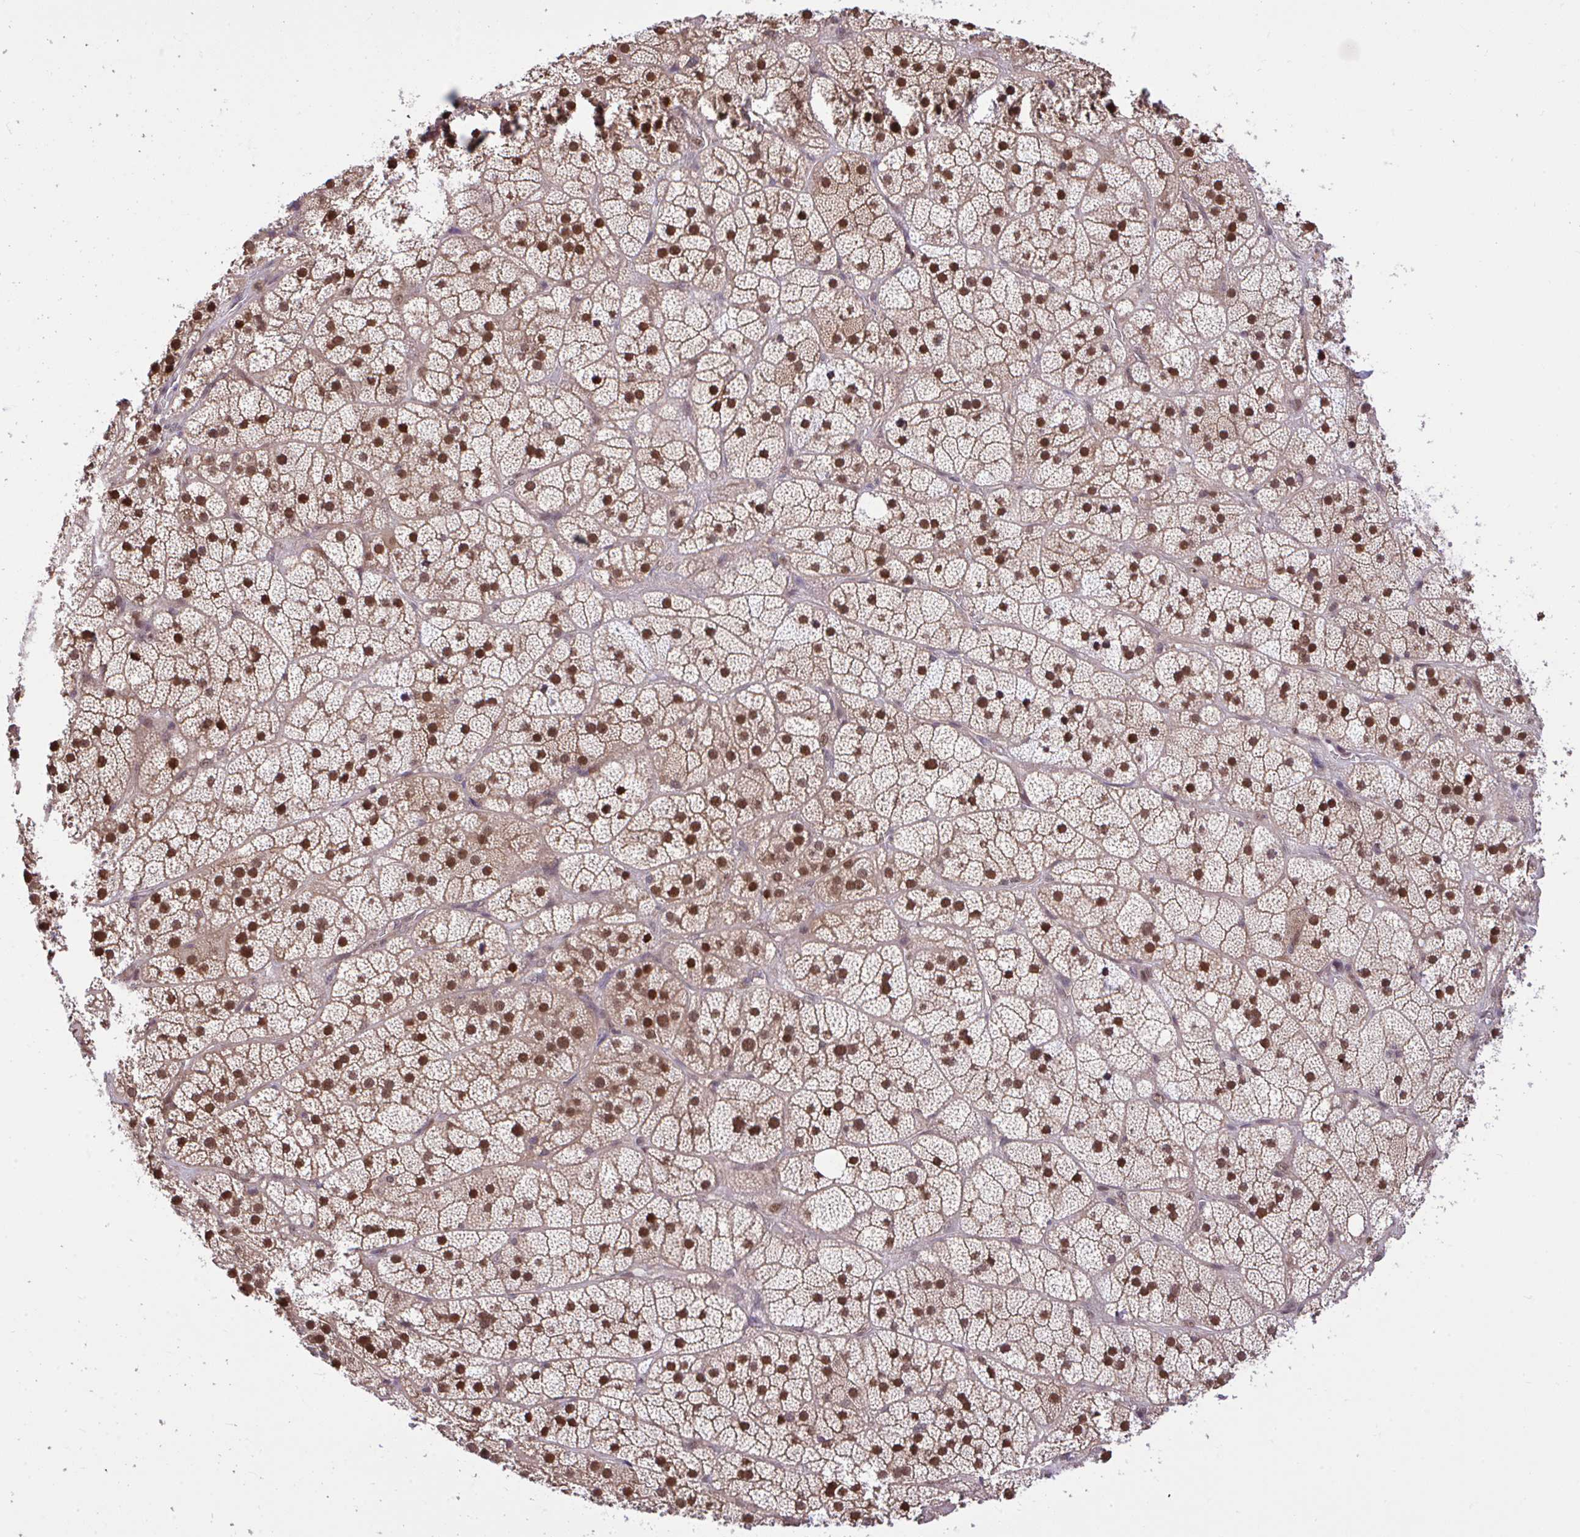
{"staining": {"intensity": "strong", "quantity": ">75%", "location": "cytoplasmic/membranous,nuclear"}, "tissue": "adrenal gland", "cell_type": "Glandular cells", "image_type": "normal", "snomed": [{"axis": "morphology", "description": "Normal tissue, NOS"}, {"axis": "topography", "description": "Adrenal gland"}], "caption": "A high-resolution image shows immunohistochemistry (IHC) staining of benign adrenal gland, which demonstrates strong cytoplasmic/membranous,nuclear positivity in approximately >75% of glandular cells.", "gene": "GLIS3", "patient": {"sex": "male", "age": 57}}